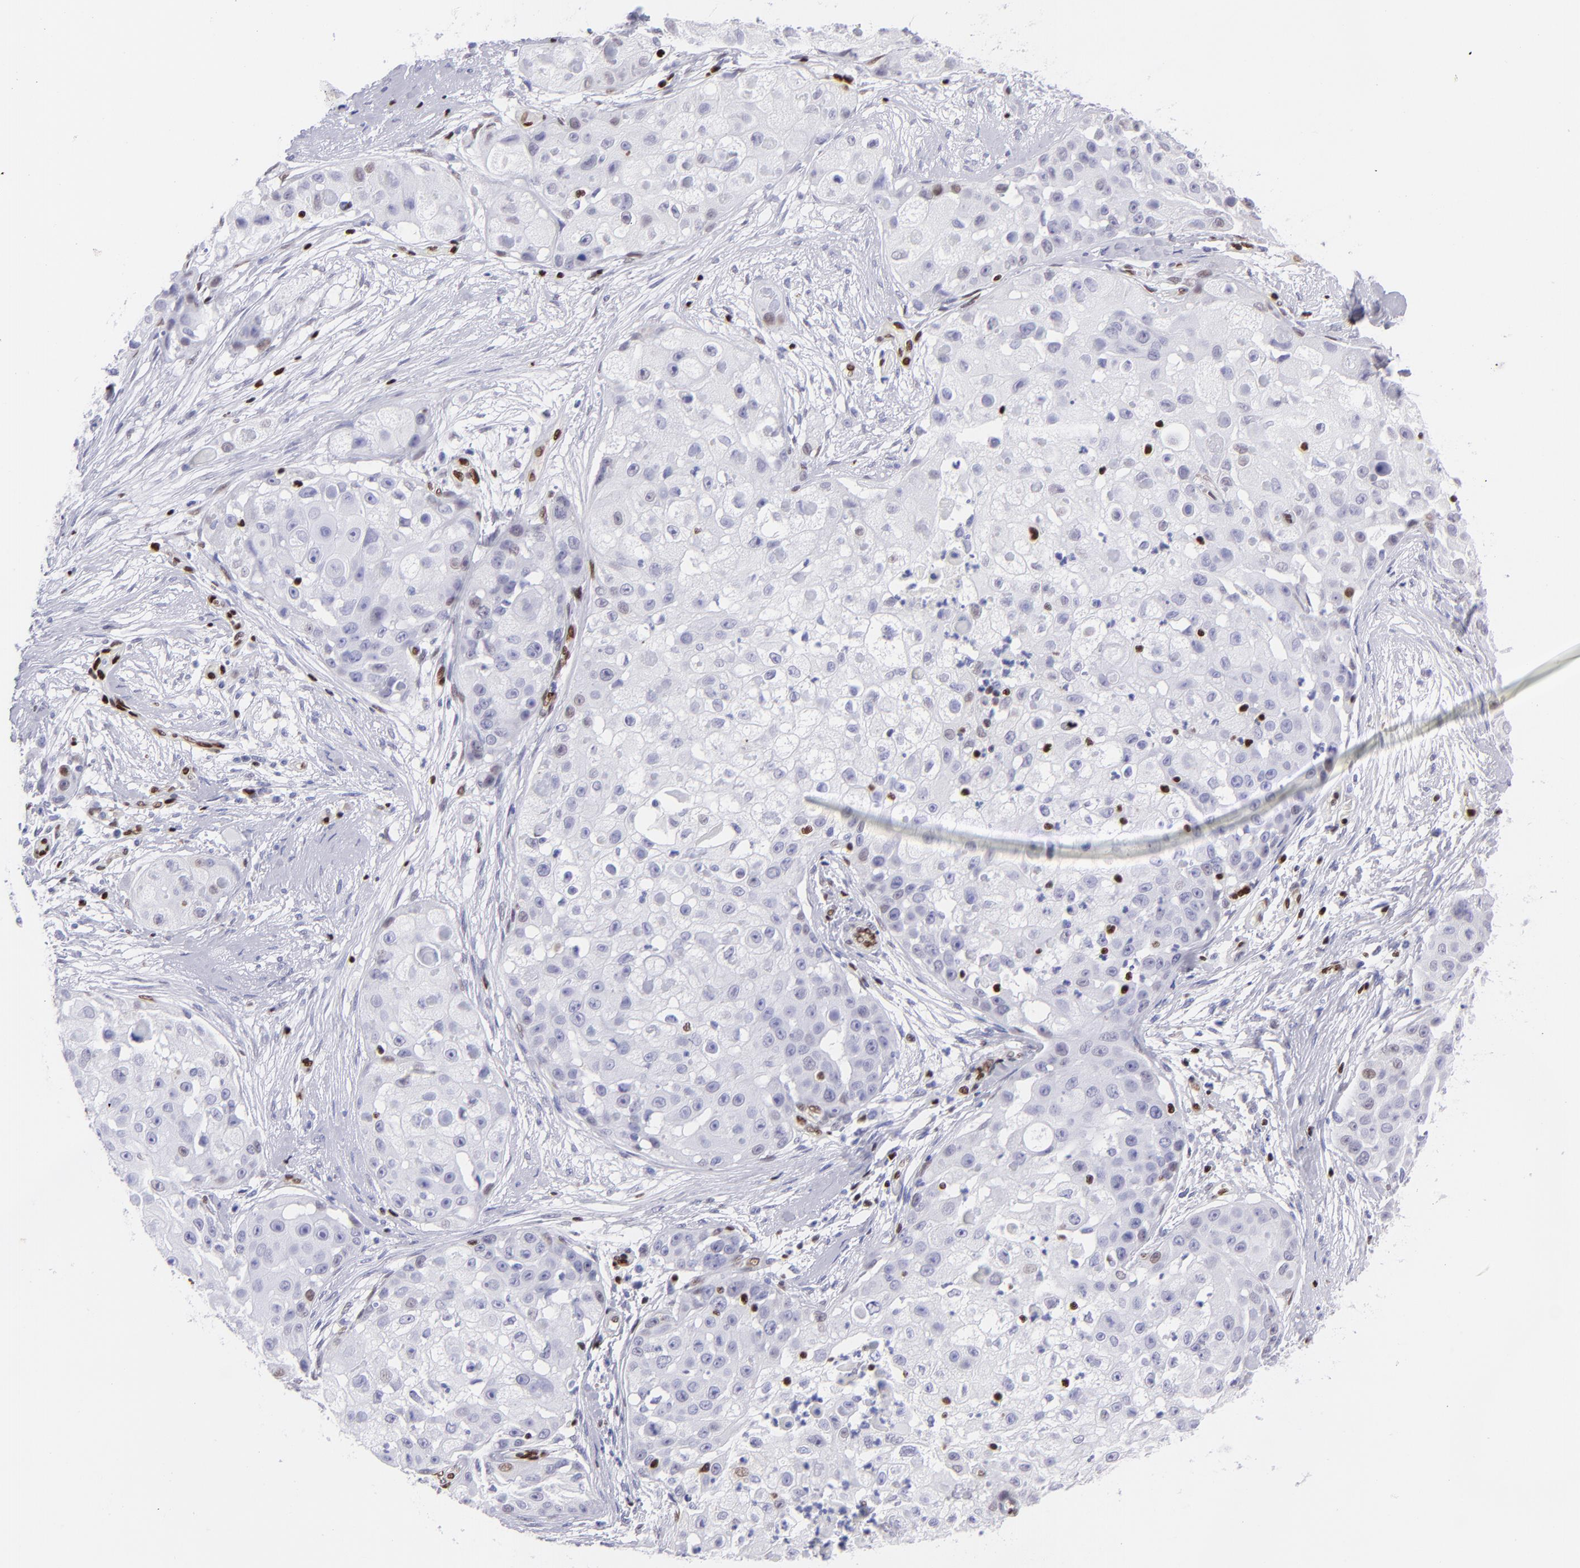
{"staining": {"intensity": "weak", "quantity": "<25%", "location": "nuclear"}, "tissue": "skin cancer", "cell_type": "Tumor cells", "image_type": "cancer", "snomed": [{"axis": "morphology", "description": "Squamous cell carcinoma, NOS"}, {"axis": "topography", "description": "Skin"}], "caption": "The histopathology image reveals no significant staining in tumor cells of squamous cell carcinoma (skin). (DAB (3,3'-diaminobenzidine) IHC, high magnification).", "gene": "ETS1", "patient": {"sex": "female", "age": 57}}